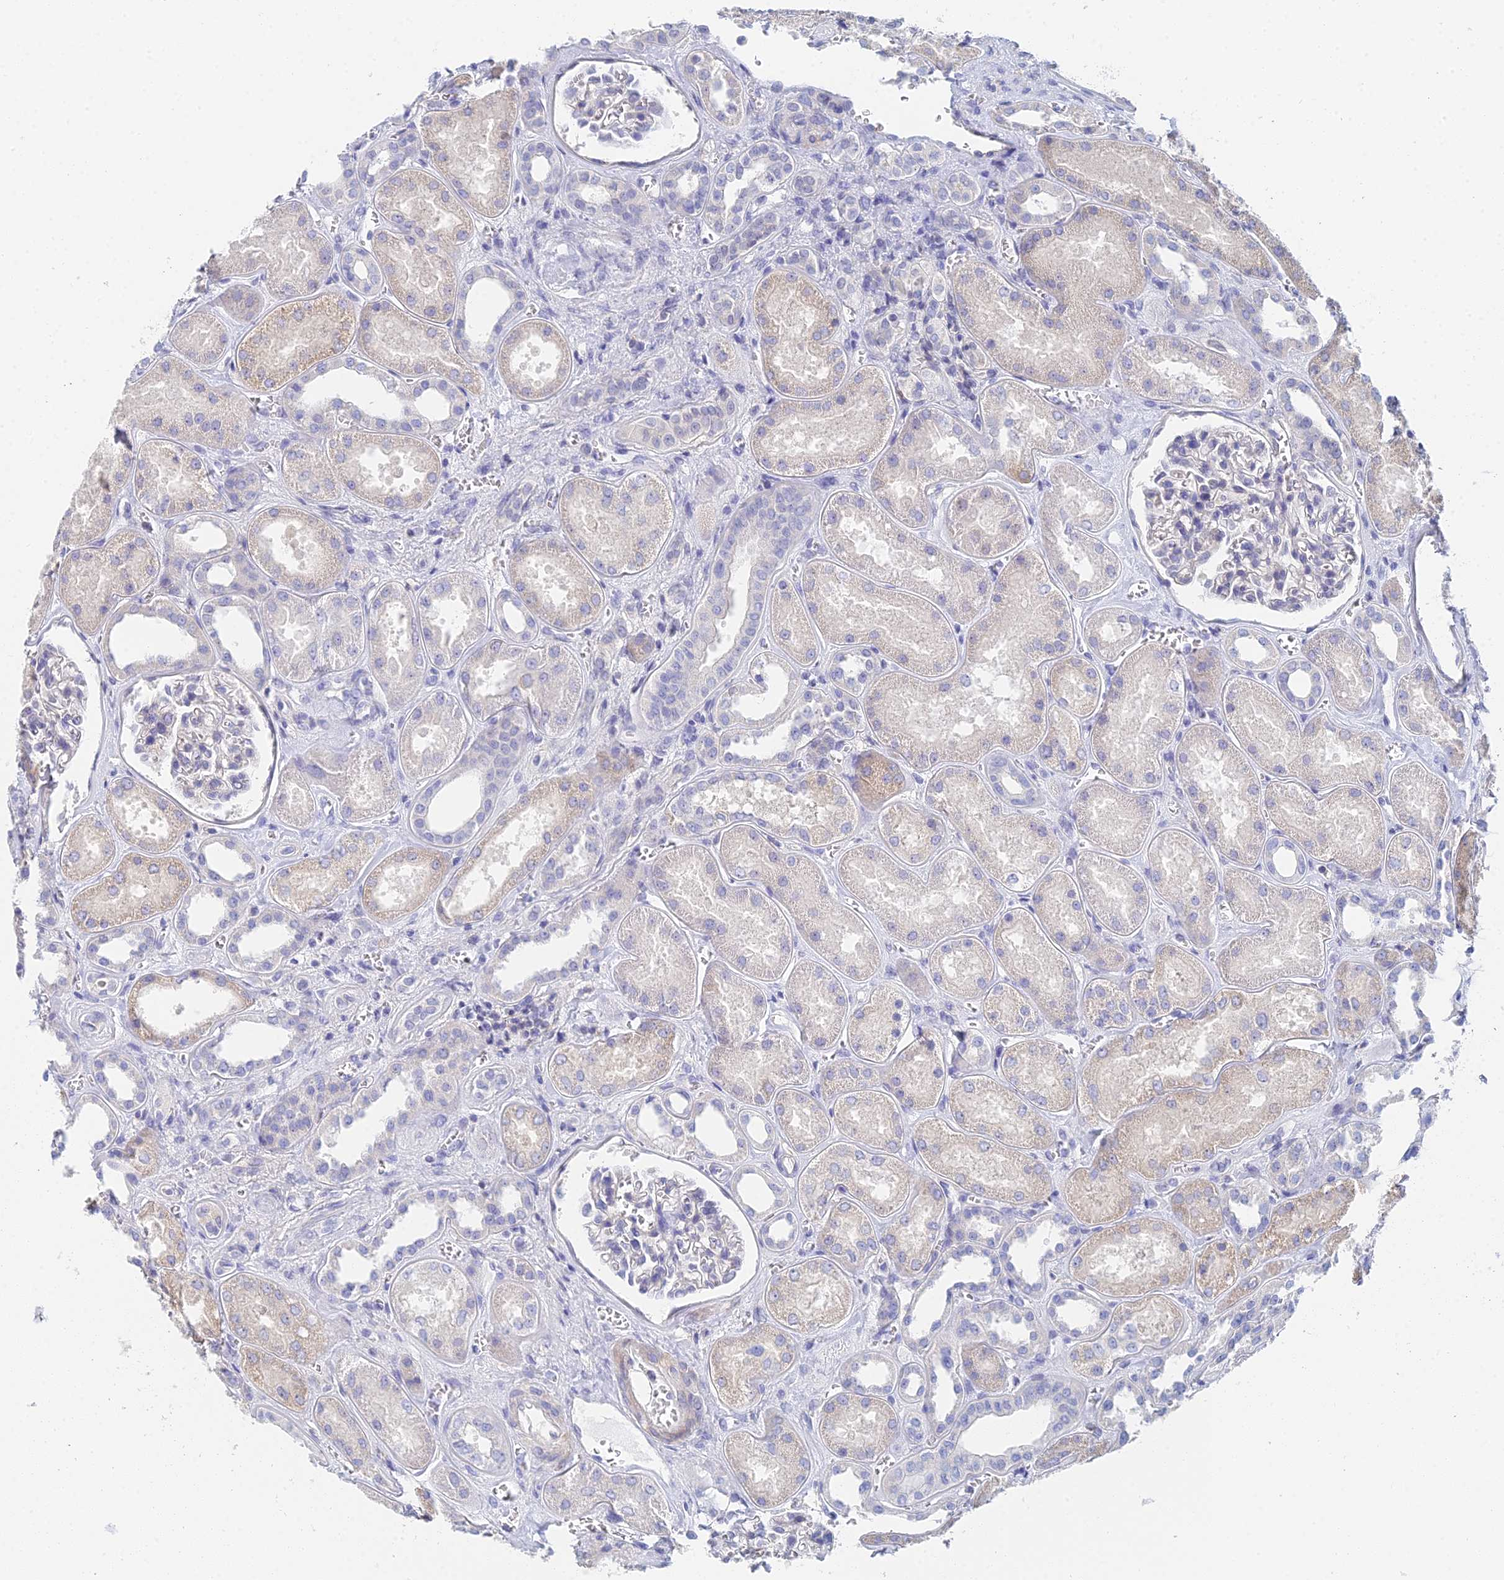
{"staining": {"intensity": "negative", "quantity": "none", "location": "none"}, "tissue": "kidney", "cell_type": "Cells in glomeruli", "image_type": "normal", "snomed": [{"axis": "morphology", "description": "Normal tissue, NOS"}, {"axis": "morphology", "description": "Adenocarcinoma, NOS"}, {"axis": "topography", "description": "Kidney"}], "caption": "This is an immunohistochemistry (IHC) image of unremarkable kidney. There is no staining in cells in glomeruli.", "gene": "MCM2", "patient": {"sex": "female", "age": 68}}